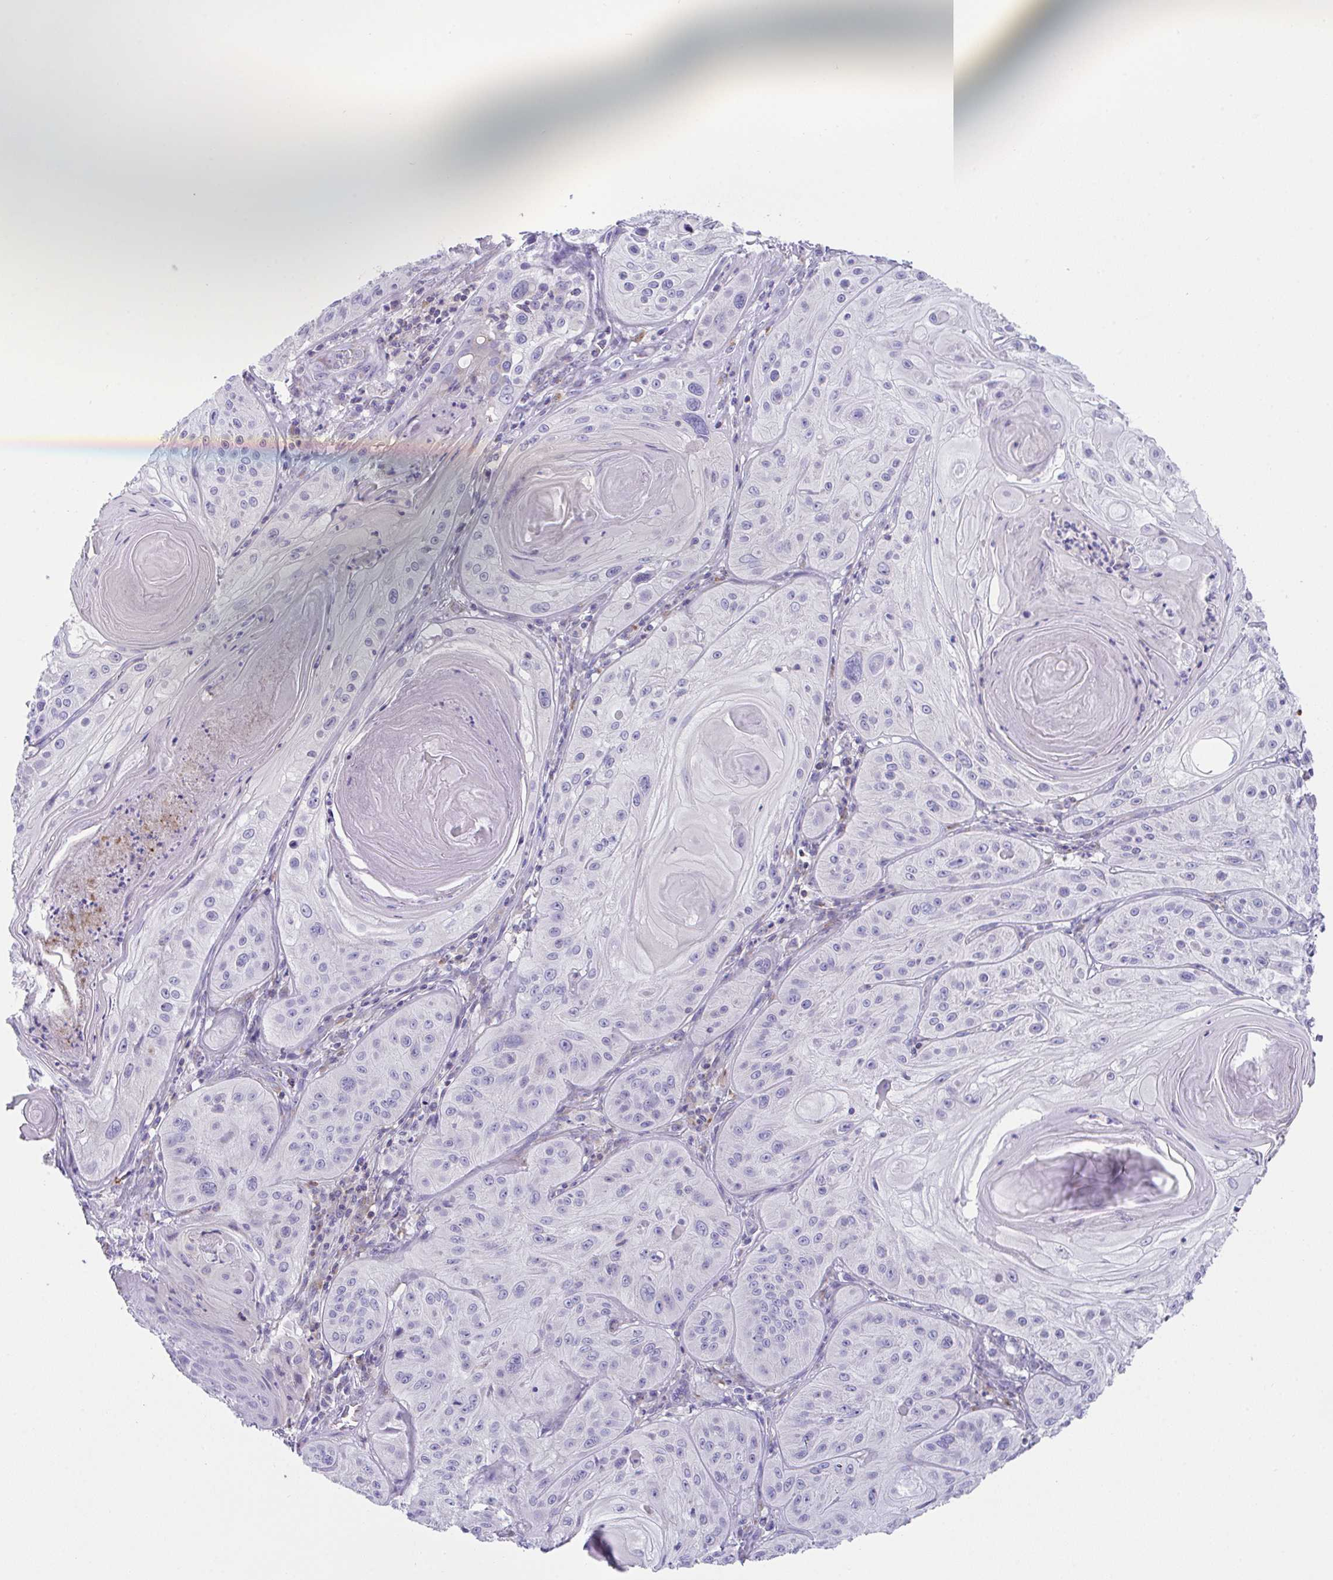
{"staining": {"intensity": "negative", "quantity": "none", "location": "none"}, "tissue": "skin cancer", "cell_type": "Tumor cells", "image_type": "cancer", "snomed": [{"axis": "morphology", "description": "Squamous cell carcinoma, NOS"}, {"axis": "topography", "description": "Skin"}], "caption": "Immunohistochemistry (IHC) photomicrograph of neoplastic tissue: human squamous cell carcinoma (skin) stained with DAB shows no significant protein positivity in tumor cells. (Brightfield microscopy of DAB immunohistochemistry at high magnification).", "gene": "MIA3", "patient": {"sex": "male", "age": 85}}